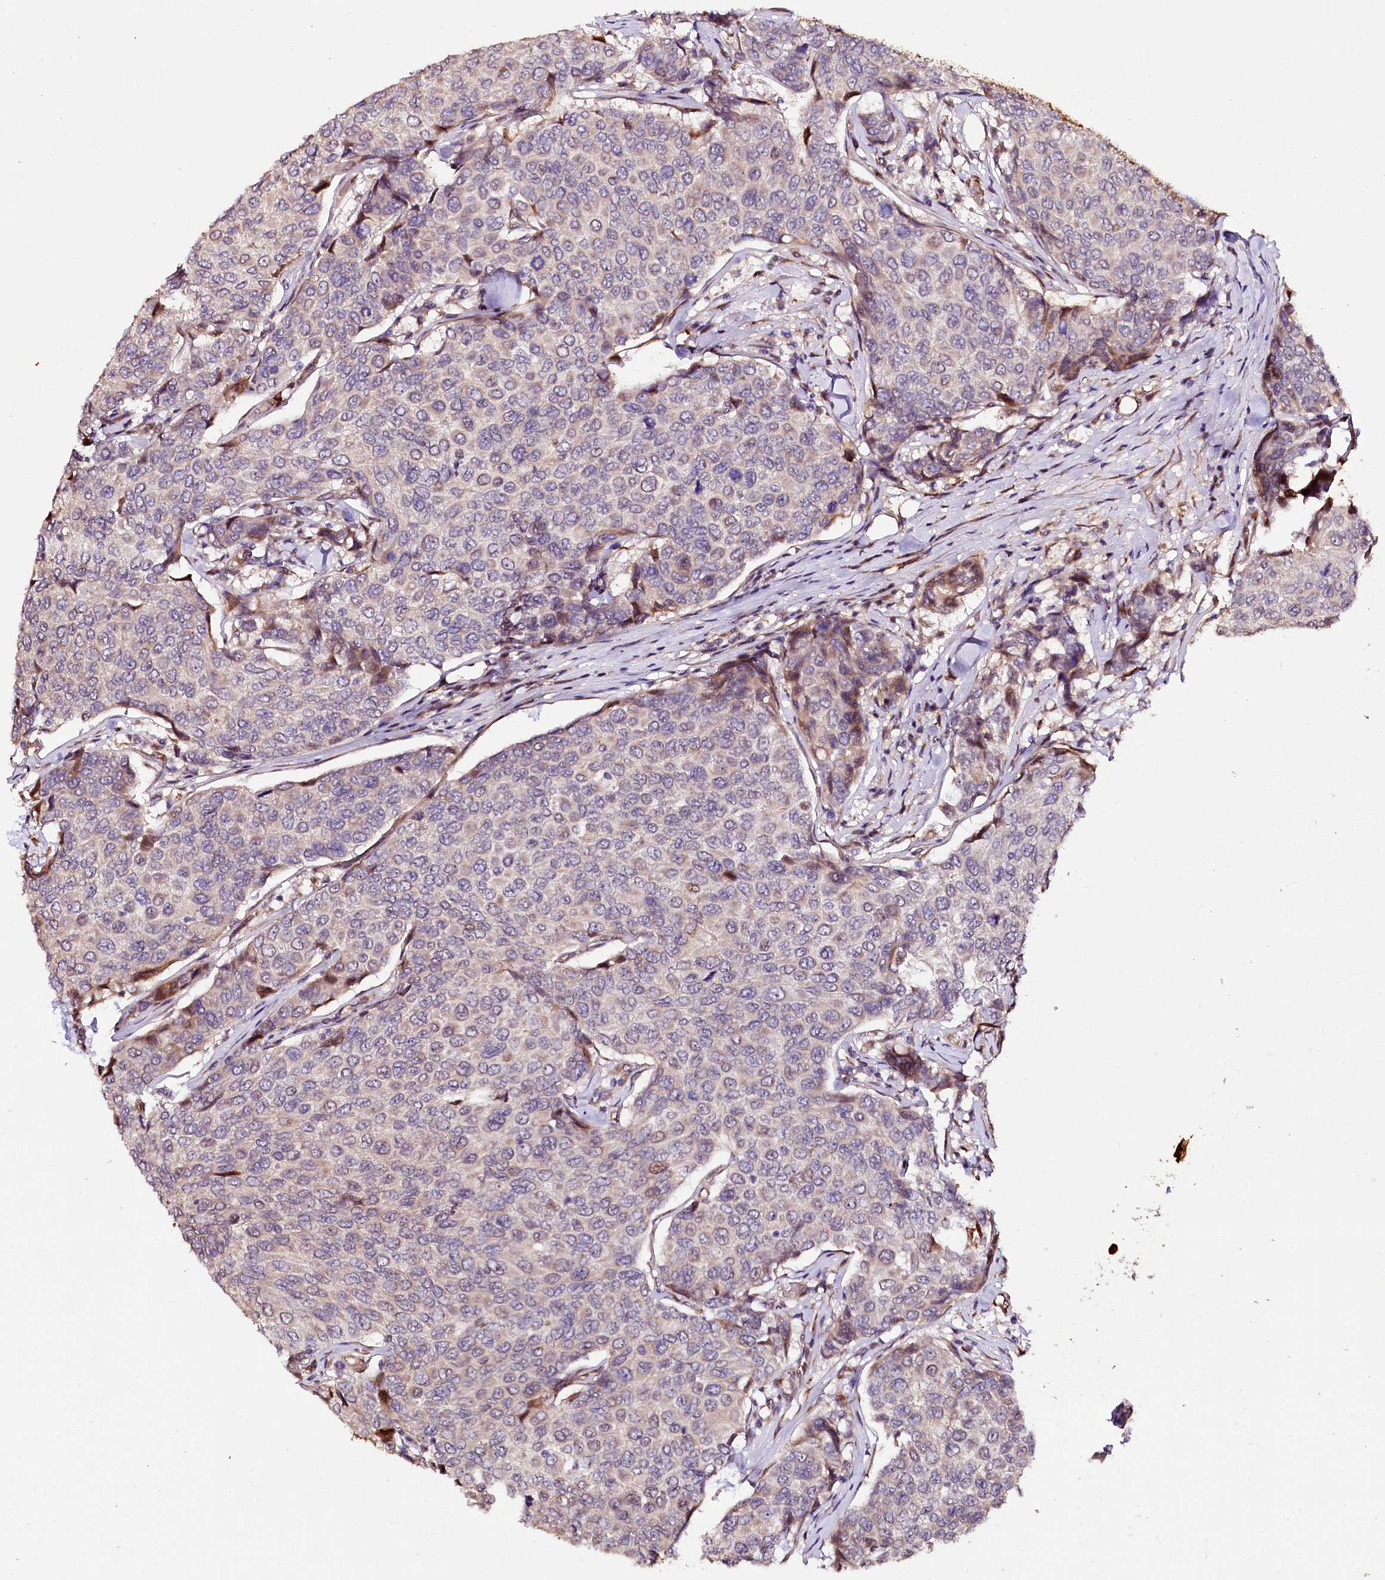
{"staining": {"intensity": "negative", "quantity": "none", "location": "none"}, "tissue": "breast cancer", "cell_type": "Tumor cells", "image_type": "cancer", "snomed": [{"axis": "morphology", "description": "Duct carcinoma"}, {"axis": "topography", "description": "Breast"}], "caption": "Tumor cells are negative for brown protein staining in breast cancer (invasive ductal carcinoma).", "gene": "CUTC", "patient": {"sex": "female", "age": 55}}